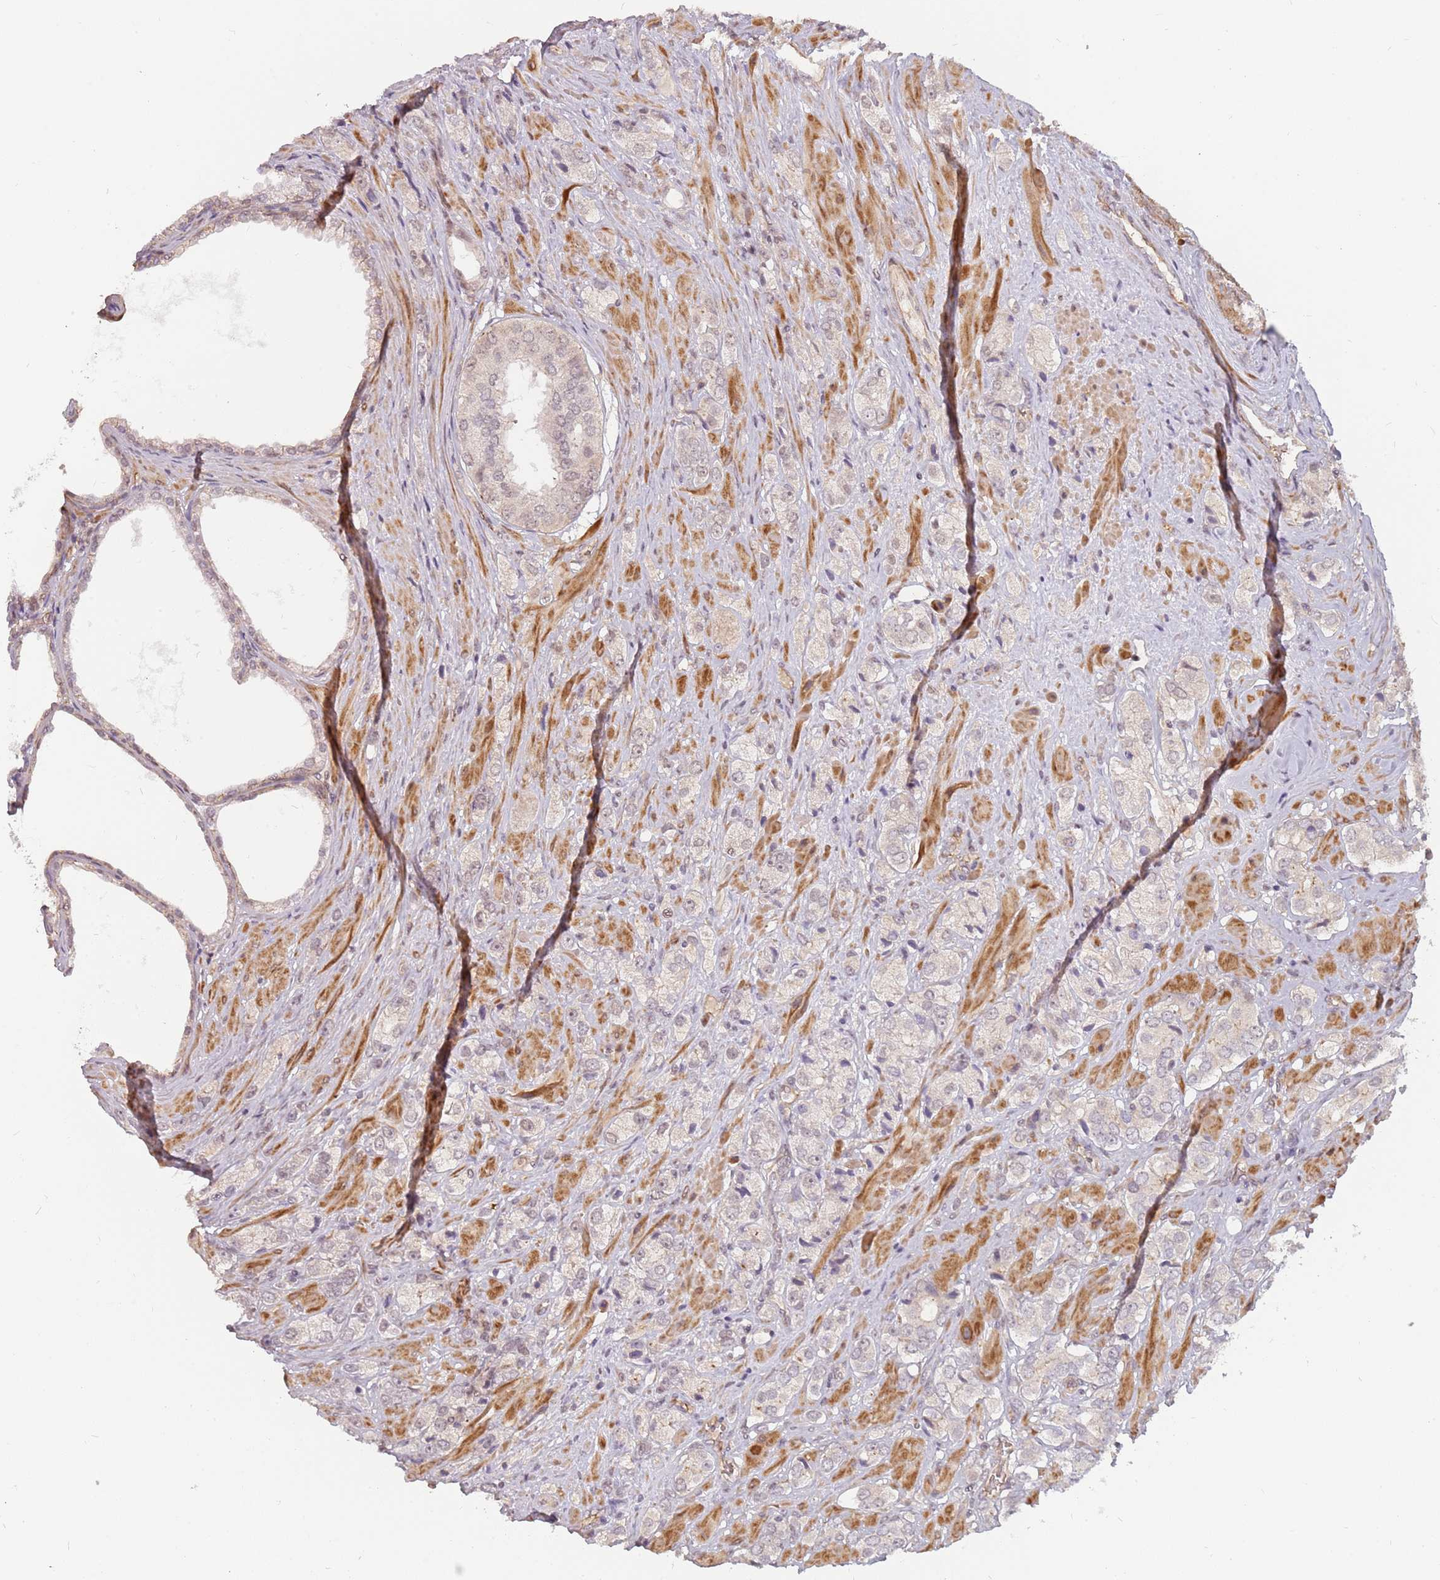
{"staining": {"intensity": "negative", "quantity": "none", "location": "none"}, "tissue": "prostate cancer", "cell_type": "Tumor cells", "image_type": "cancer", "snomed": [{"axis": "morphology", "description": "Adenocarcinoma, High grade"}, {"axis": "topography", "description": "Prostate and seminal vesicle, NOS"}], "caption": "High magnification brightfield microscopy of prostate cancer (adenocarcinoma (high-grade)) stained with DAB (brown) and counterstained with hematoxylin (blue): tumor cells show no significant expression. Brightfield microscopy of immunohistochemistry (IHC) stained with DAB (brown) and hematoxylin (blue), captured at high magnification.", "gene": "PPP1R14C", "patient": {"sex": "male", "age": 64}}